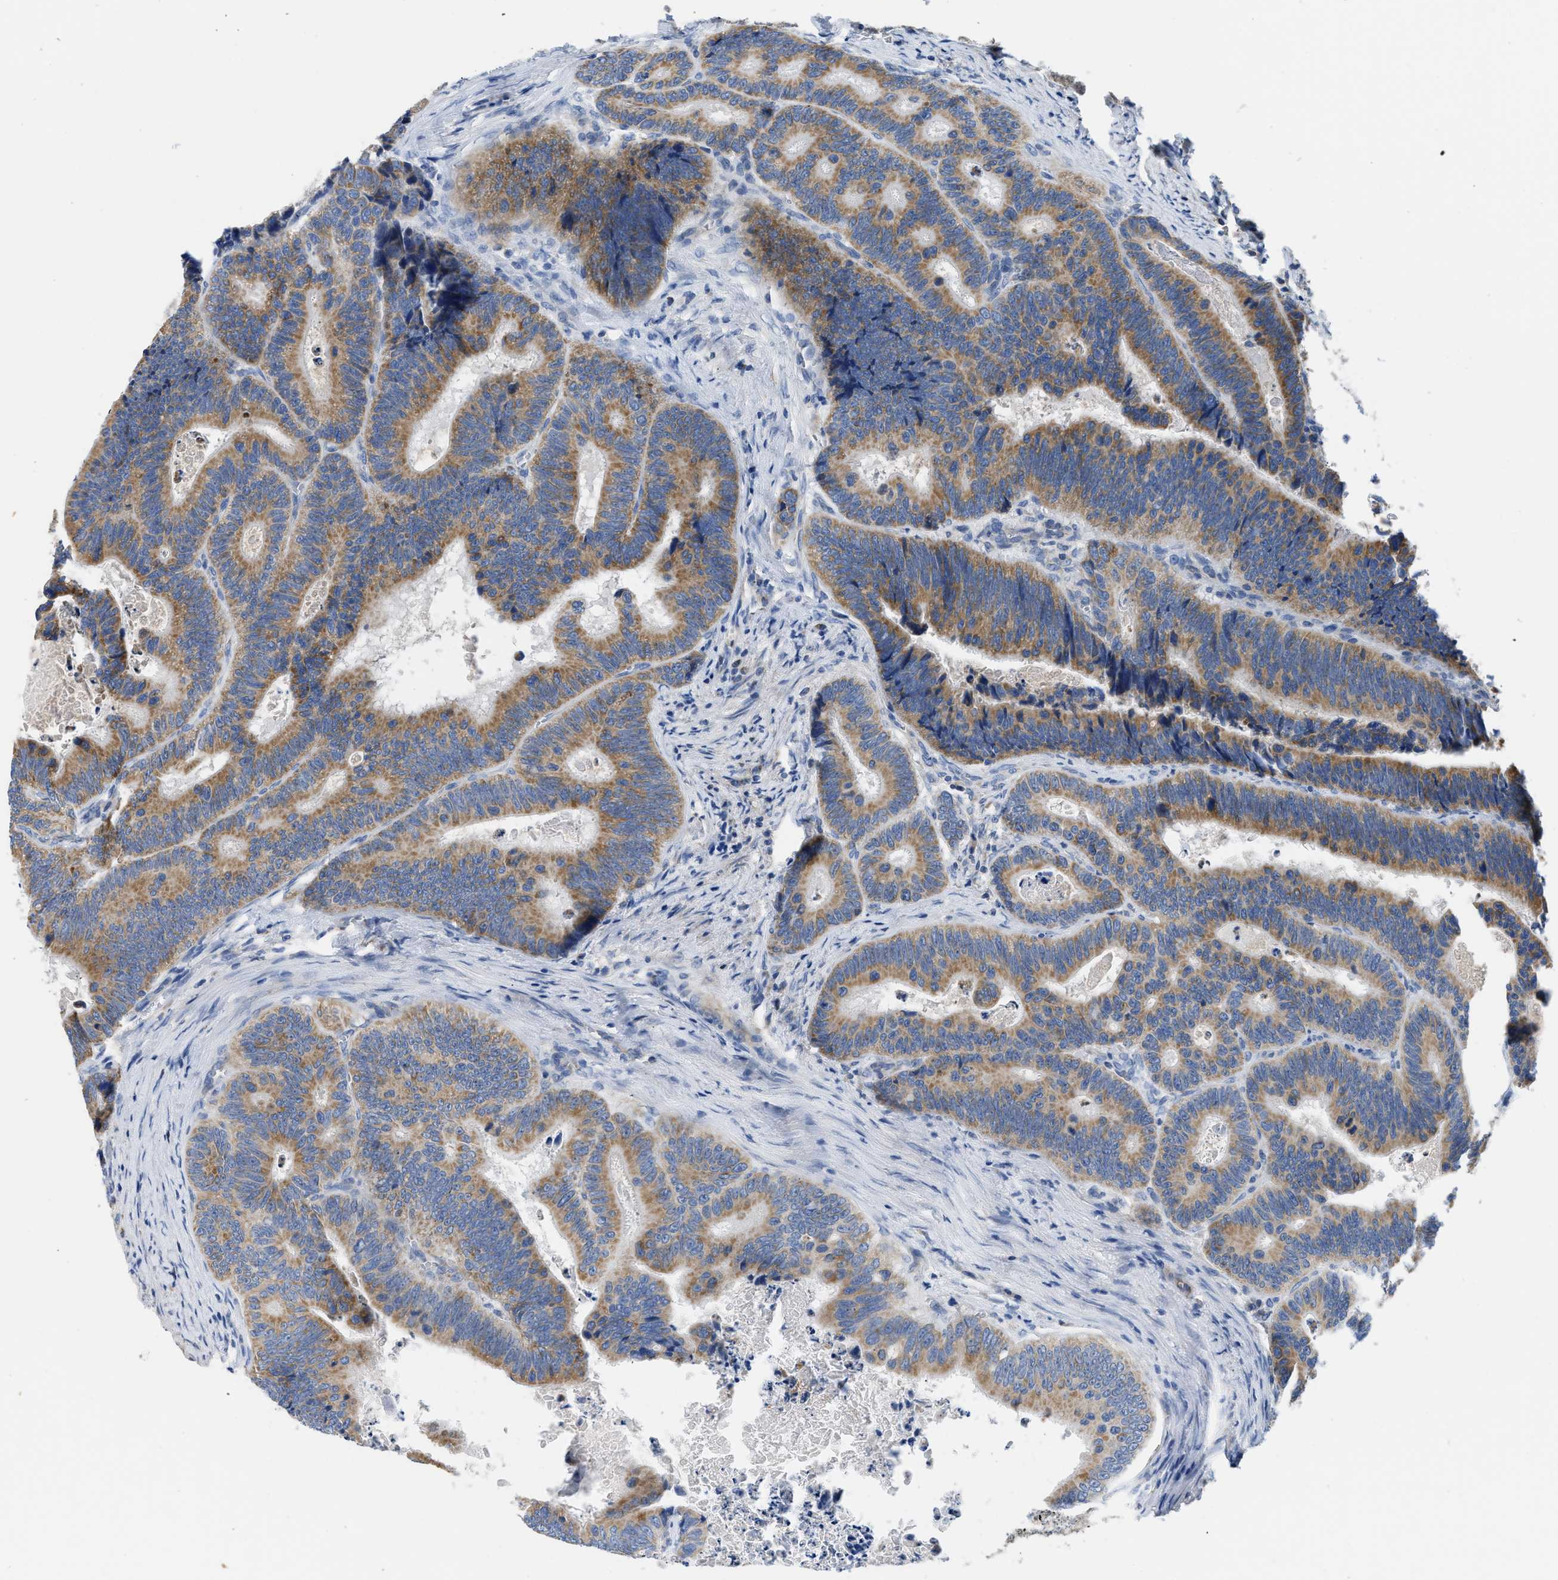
{"staining": {"intensity": "moderate", "quantity": ">75%", "location": "cytoplasmic/membranous"}, "tissue": "colorectal cancer", "cell_type": "Tumor cells", "image_type": "cancer", "snomed": [{"axis": "morphology", "description": "Inflammation, NOS"}, {"axis": "morphology", "description": "Adenocarcinoma, NOS"}, {"axis": "topography", "description": "Colon"}], "caption": "An immunohistochemistry (IHC) photomicrograph of neoplastic tissue is shown. Protein staining in brown labels moderate cytoplasmic/membranous positivity in adenocarcinoma (colorectal) within tumor cells.", "gene": "SLC25A13", "patient": {"sex": "male", "age": 72}}